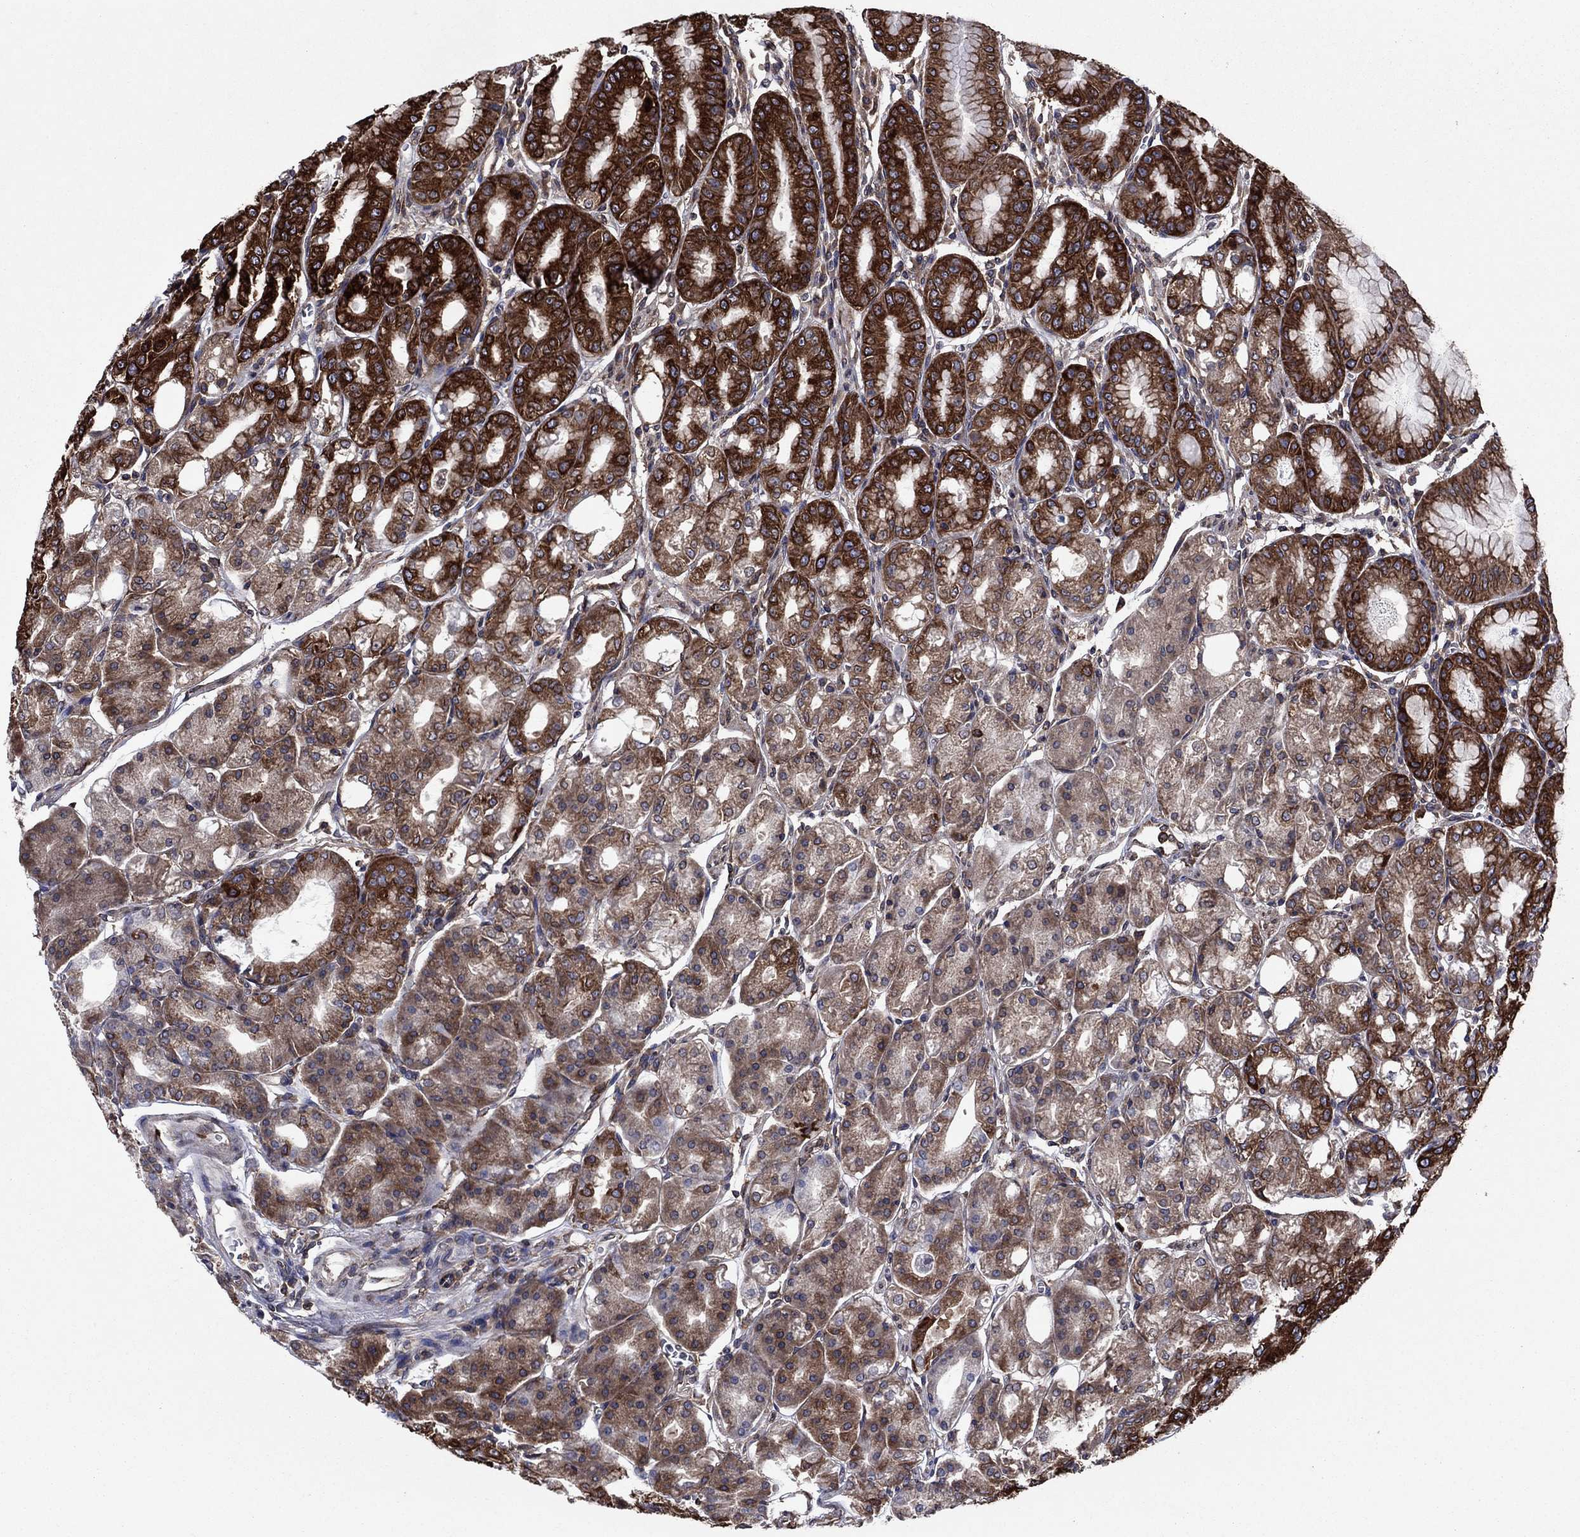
{"staining": {"intensity": "strong", "quantity": ">75%", "location": "cytoplasmic/membranous"}, "tissue": "stomach", "cell_type": "Glandular cells", "image_type": "normal", "snomed": [{"axis": "morphology", "description": "Normal tissue, NOS"}, {"axis": "topography", "description": "Stomach, lower"}], "caption": "Glandular cells display strong cytoplasmic/membranous staining in approximately >75% of cells in unremarkable stomach. (DAB (3,3'-diaminobenzidine) = brown stain, brightfield microscopy at high magnification).", "gene": "YBX1", "patient": {"sex": "male", "age": 71}}